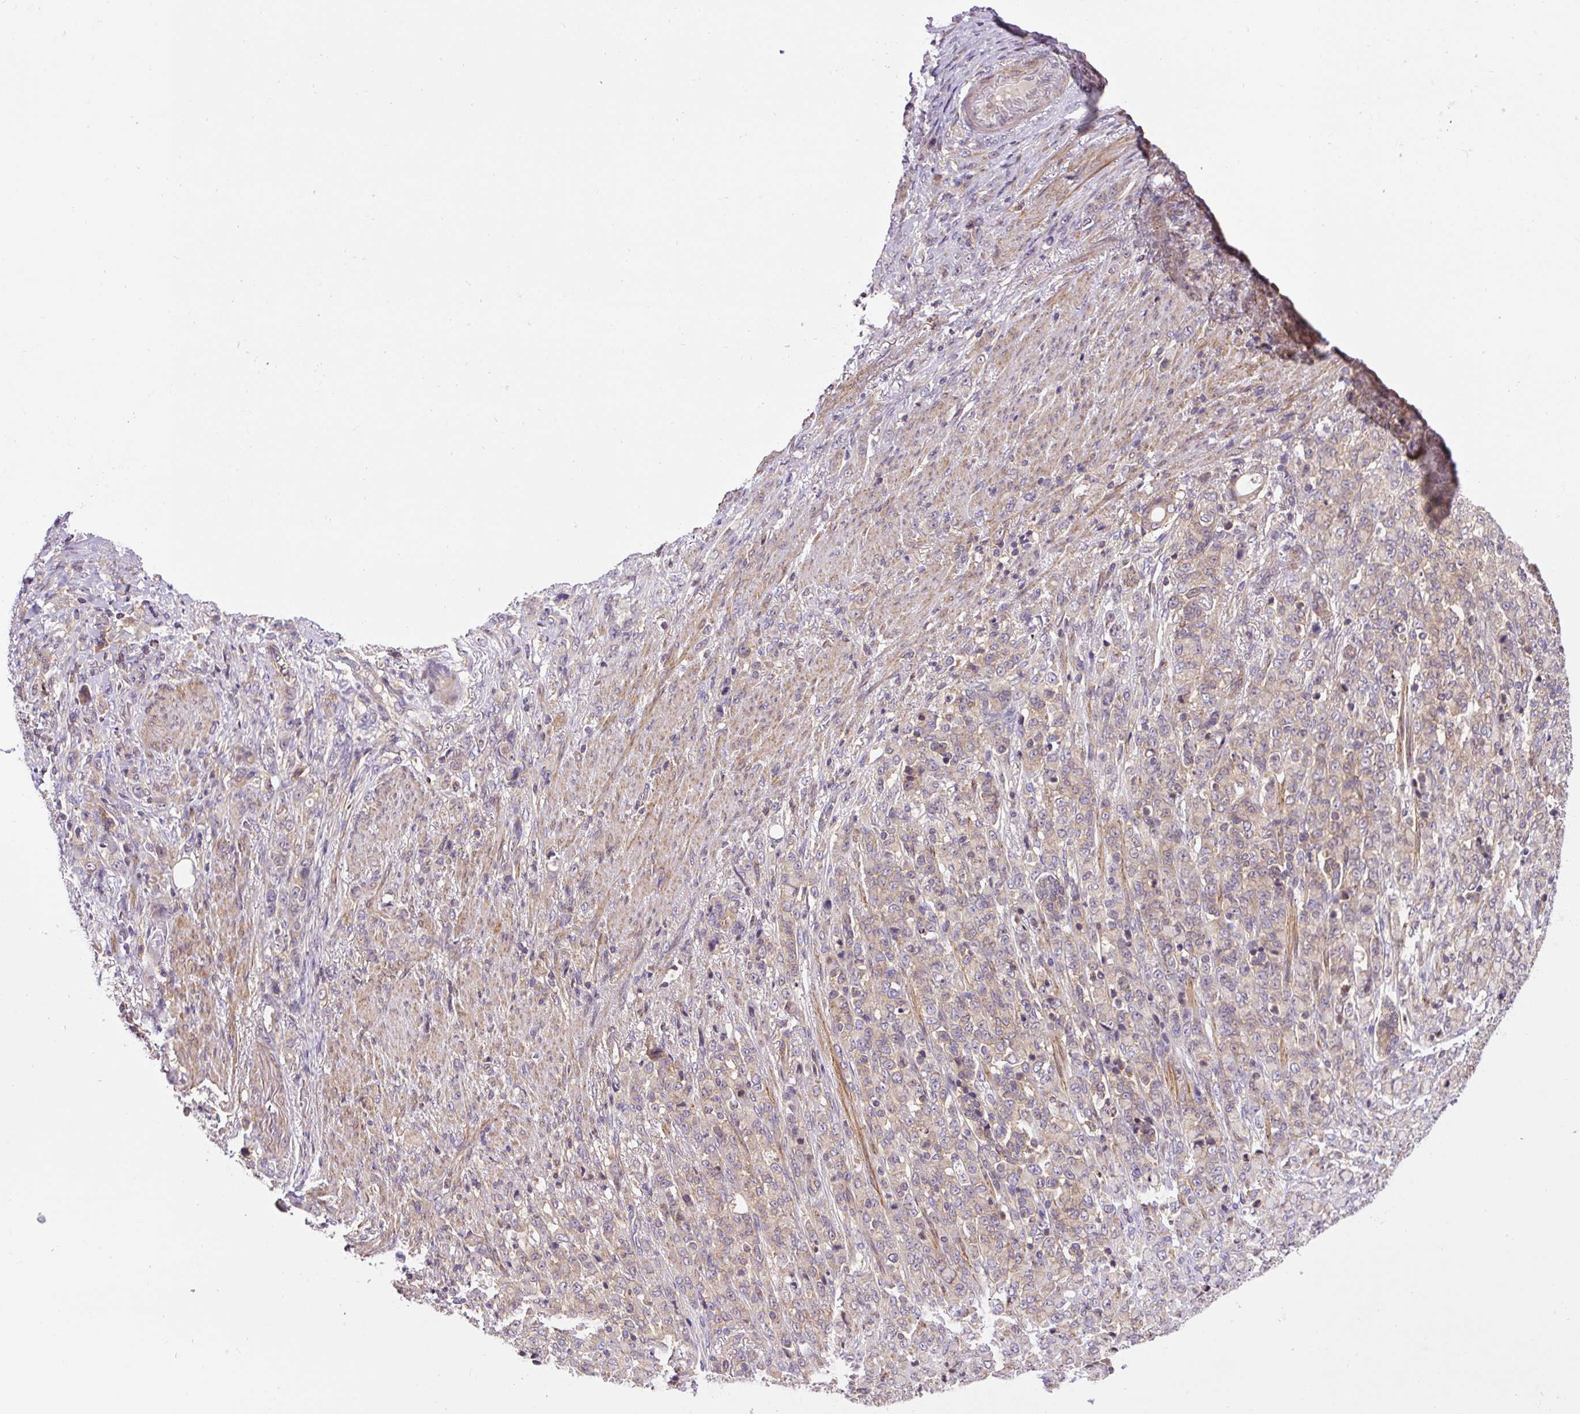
{"staining": {"intensity": "weak", "quantity": ">75%", "location": "cytoplasmic/membranous"}, "tissue": "stomach cancer", "cell_type": "Tumor cells", "image_type": "cancer", "snomed": [{"axis": "morphology", "description": "Adenocarcinoma, NOS"}, {"axis": "topography", "description": "Stomach"}], "caption": "This photomicrograph reveals IHC staining of human stomach cancer, with low weak cytoplasmic/membranous staining in about >75% of tumor cells.", "gene": "CCDC28A", "patient": {"sex": "female", "age": 79}}